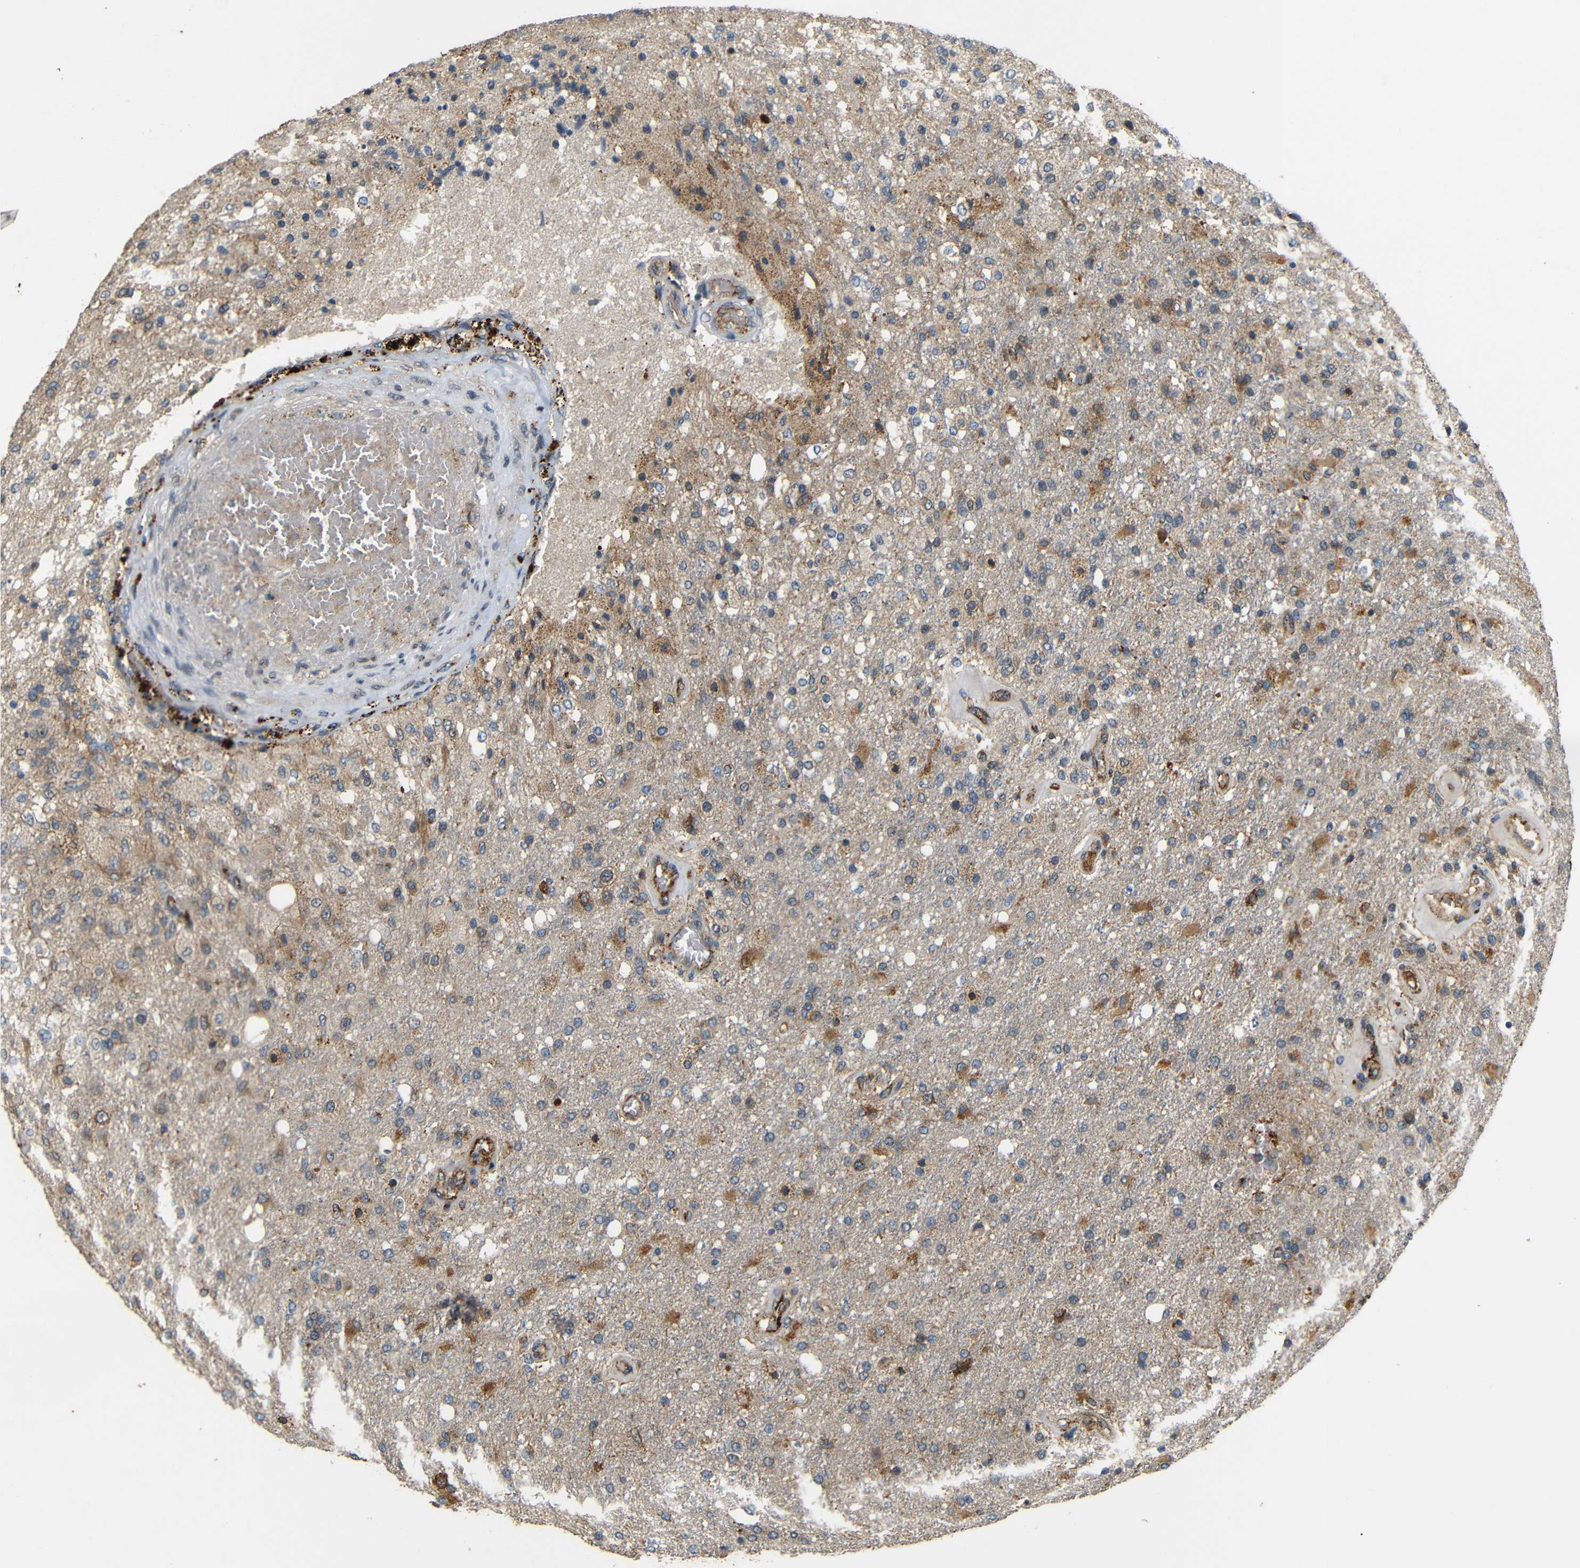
{"staining": {"intensity": "moderate", "quantity": "25%-75%", "location": "cytoplasmic/membranous"}, "tissue": "glioma", "cell_type": "Tumor cells", "image_type": "cancer", "snomed": [{"axis": "morphology", "description": "Normal tissue, NOS"}, {"axis": "morphology", "description": "Glioma, malignant, High grade"}, {"axis": "topography", "description": "Cerebral cortex"}], "caption": "Immunohistochemical staining of glioma exhibits medium levels of moderate cytoplasmic/membranous protein staining in about 25%-75% of tumor cells.", "gene": "ATP7A", "patient": {"sex": "male", "age": 77}}